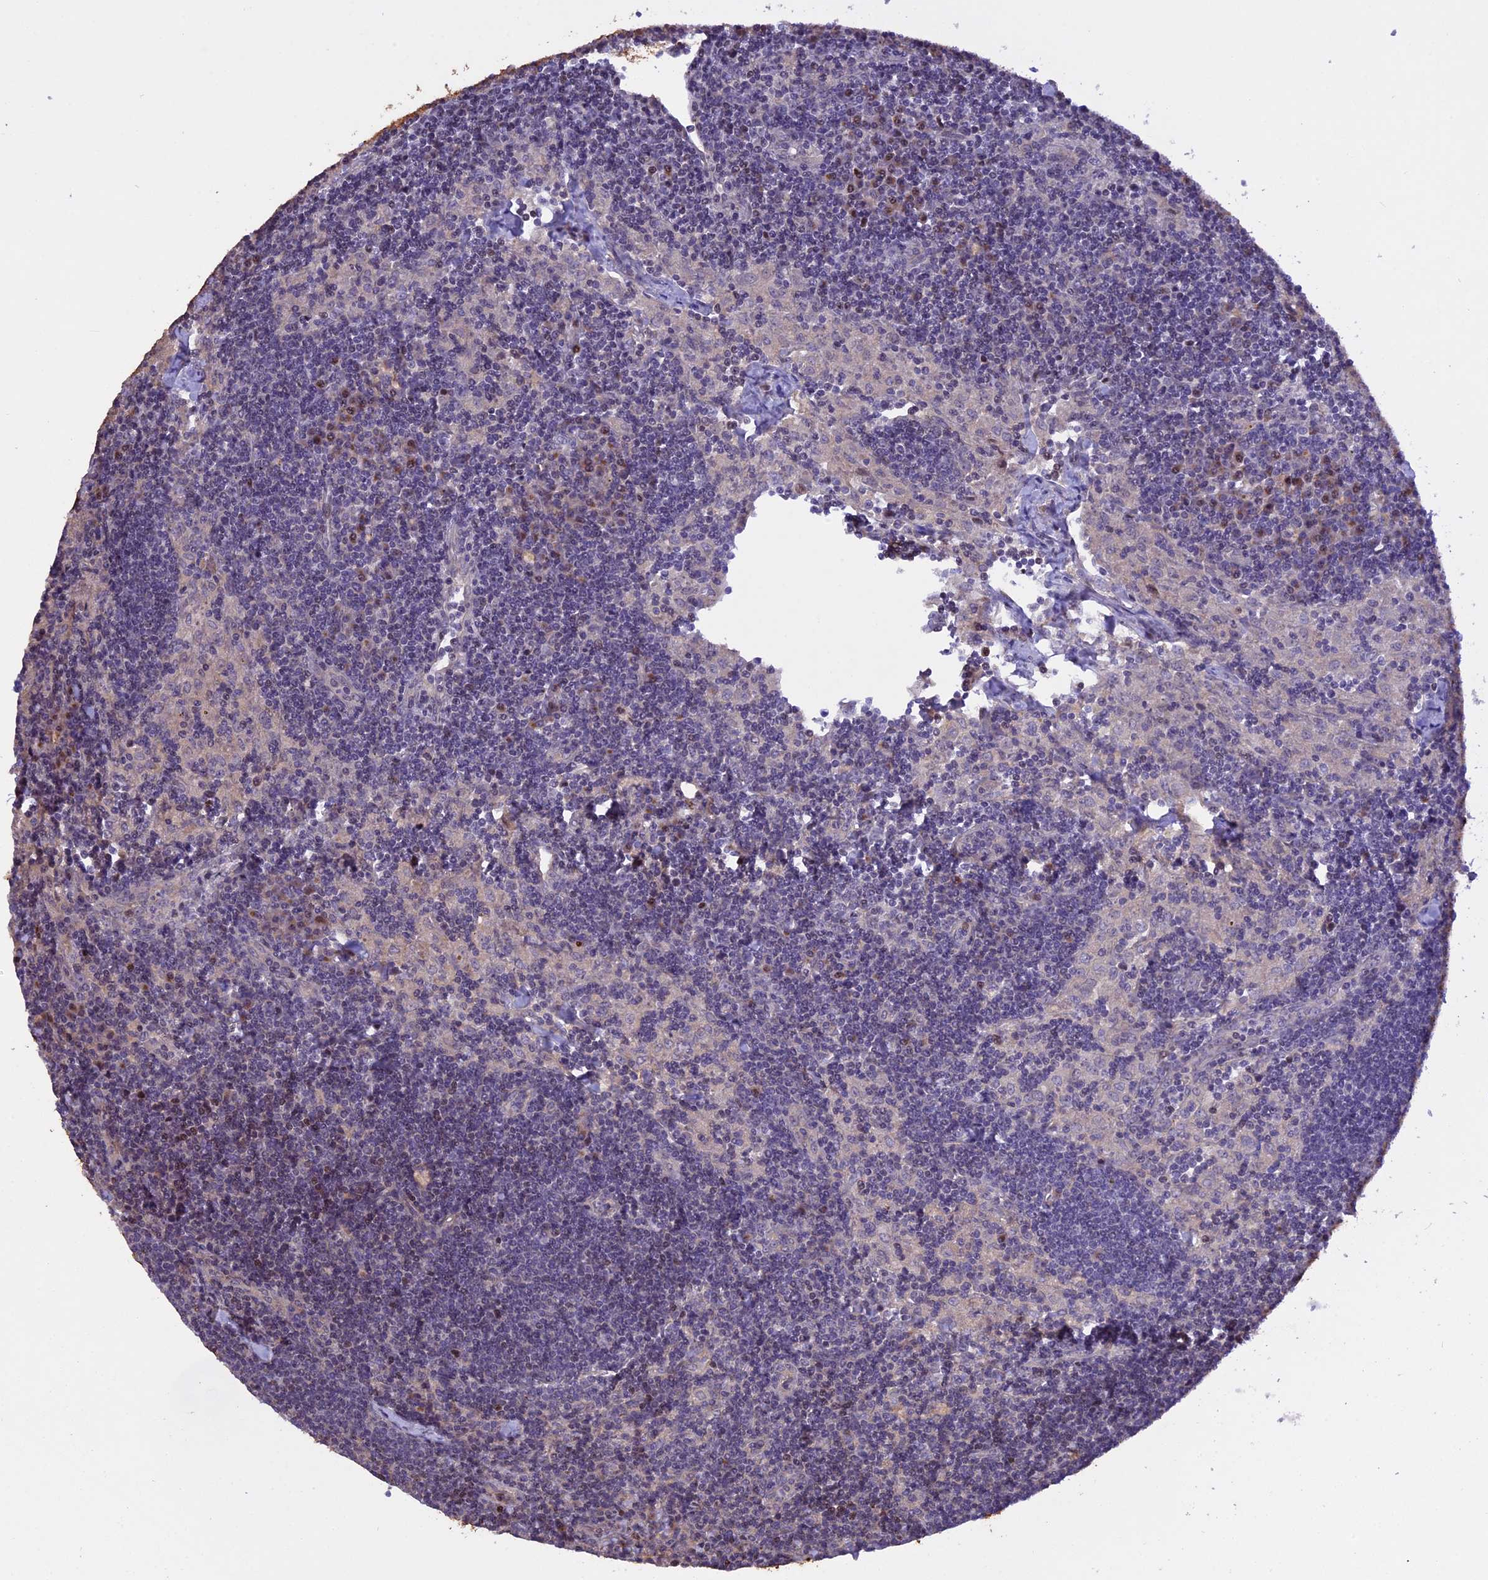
{"staining": {"intensity": "negative", "quantity": "none", "location": "none"}, "tissue": "lymph node", "cell_type": "Germinal center cells", "image_type": "normal", "snomed": [{"axis": "morphology", "description": "Normal tissue, NOS"}, {"axis": "topography", "description": "Lymph node"}], "caption": "IHC histopathology image of normal lymph node: human lymph node stained with DAB (3,3'-diaminobenzidine) reveals no significant protein expression in germinal center cells.", "gene": "MAN2C1", "patient": {"sex": "male", "age": 24}}